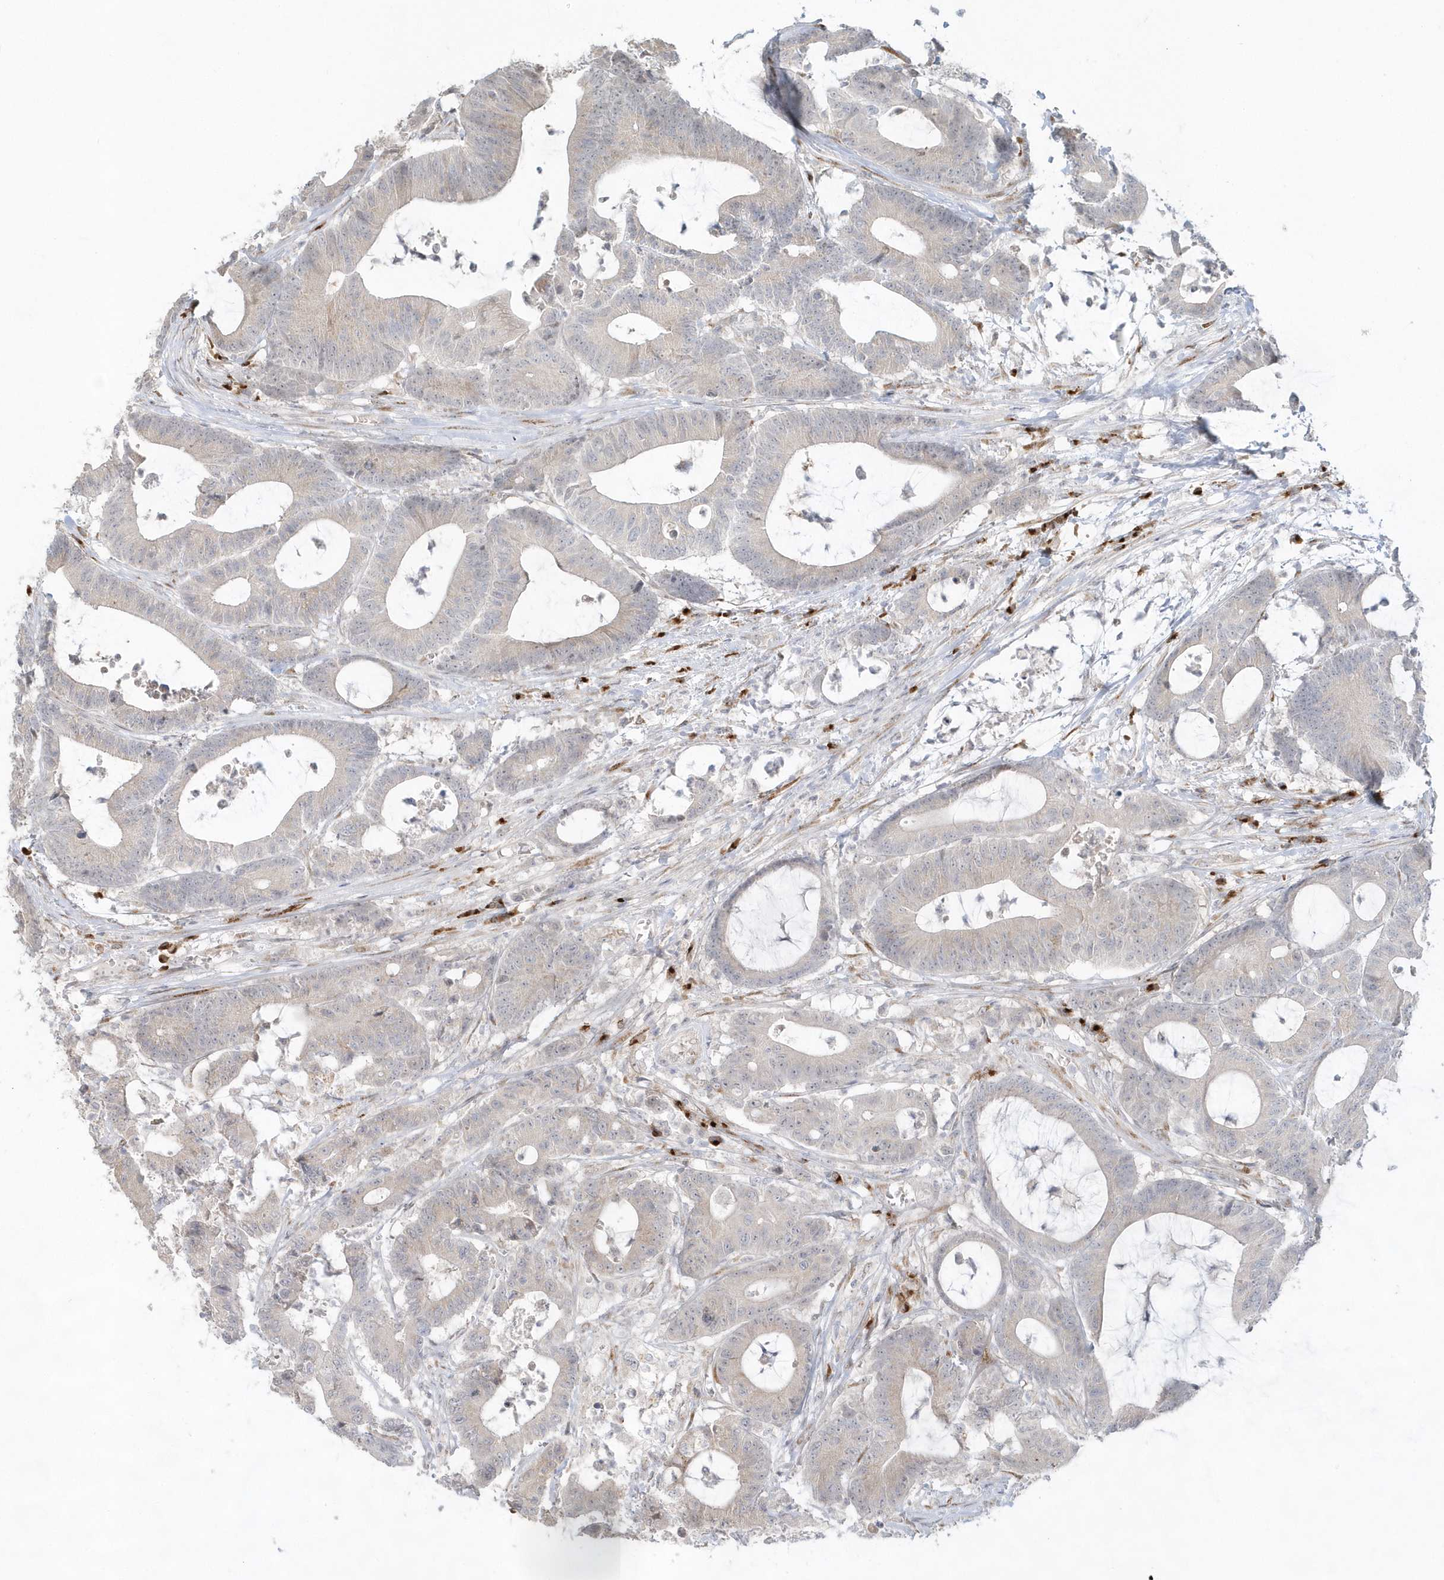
{"staining": {"intensity": "negative", "quantity": "none", "location": "none"}, "tissue": "colorectal cancer", "cell_type": "Tumor cells", "image_type": "cancer", "snomed": [{"axis": "morphology", "description": "Adenocarcinoma, NOS"}, {"axis": "topography", "description": "Colon"}], "caption": "Human colorectal adenocarcinoma stained for a protein using immunohistochemistry exhibits no positivity in tumor cells.", "gene": "DHFR", "patient": {"sex": "female", "age": 84}}